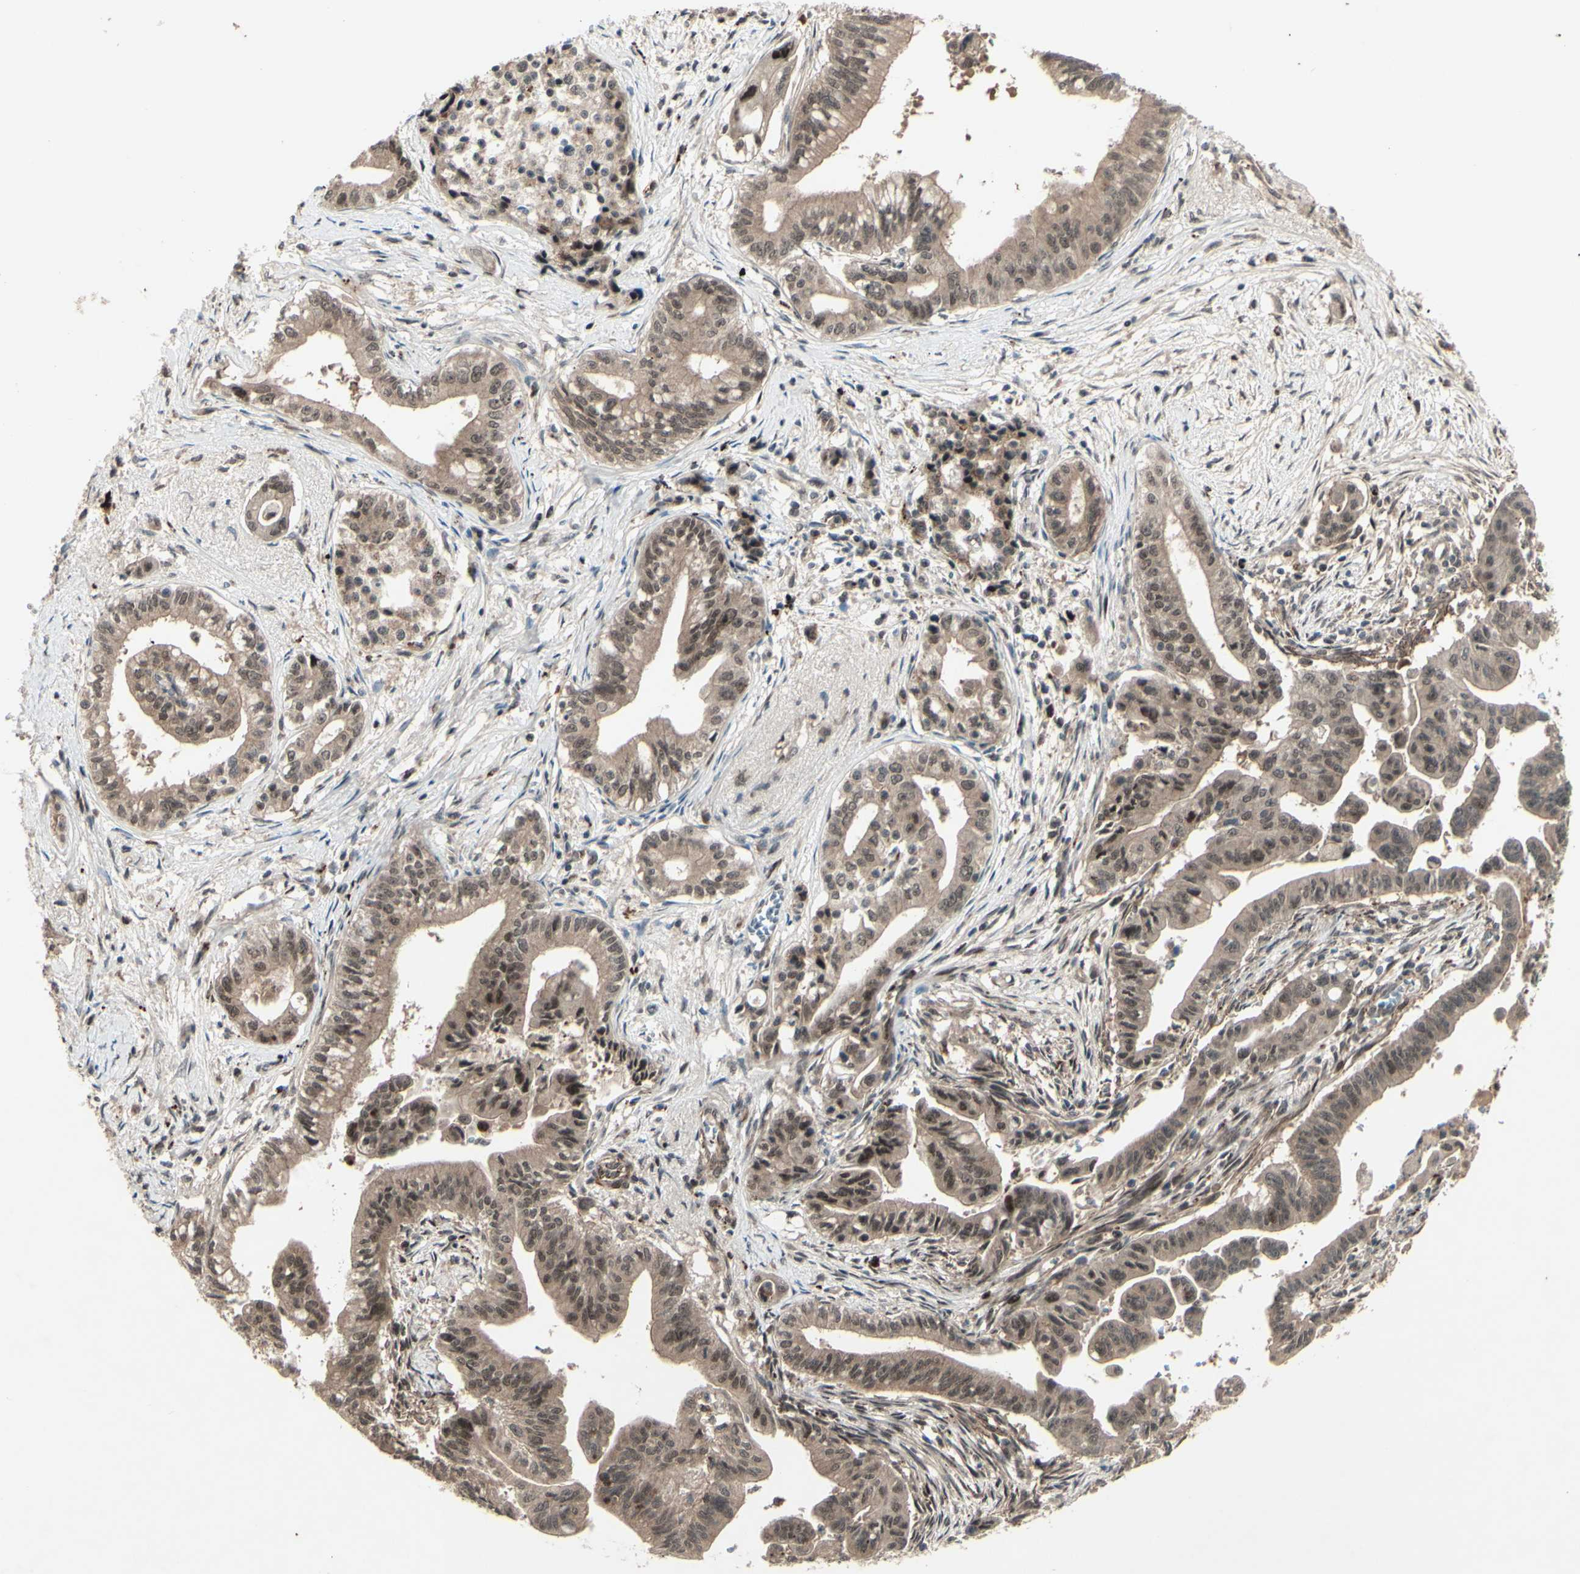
{"staining": {"intensity": "moderate", "quantity": ">75%", "location": "cytoplasmic/membranous,nuclear"}, "tissue": "pancreatic cancer", "cell_type": "Tumor cells", "image_type": "cancer", "snomed": [{"axis": "morphology", "description": "Adenocarcinoma, NOS"}, {"axis": "topography", "description": "Pancreas"}], "caption": "Immunohistochemical staining of pancreatic adenocarcinoma reveals moderate cytoplasmic/membranous and nuclear protein expression in about >75% of tumor cells.", "gene": "MLF2", "patient": {"sex": "male", "age": 70}}